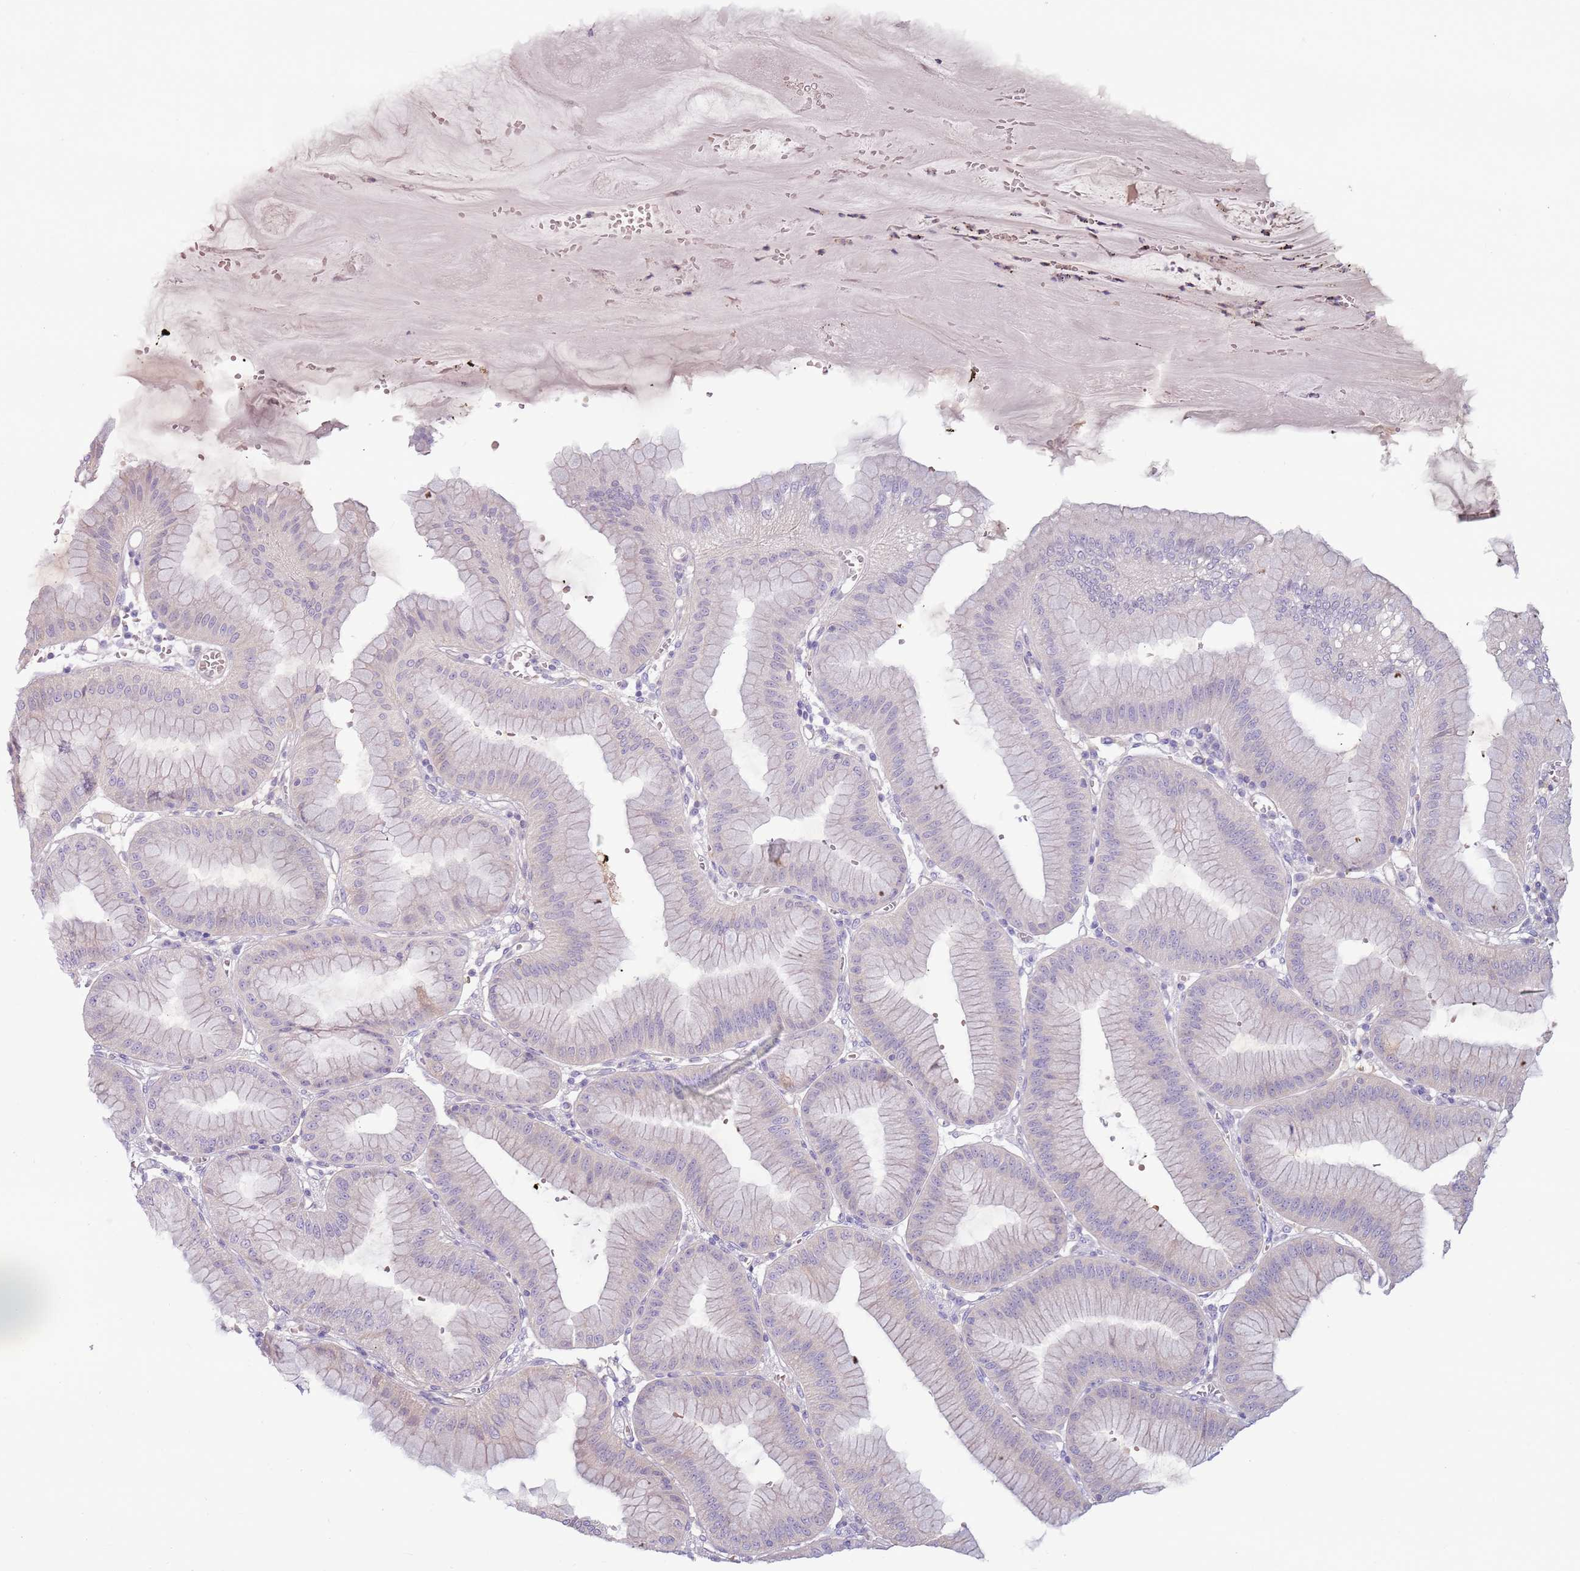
{"staining": {"intensity": "negative", "quantity": "none", "location": "none"}, "tissue": "stomach", "cell_type": "Glandular cells", "image_type": "normal", "snomed": [{"axis": "morphology", "description": "Normal tissue, NOS"}, {"axis": "topography", "description": "Stomach, lower"}], "caption": "Immunohistochemical staining of benign human stomach displays no significant positivity in glandular cells. Nuclei are stained in blue.", "gene": "ARHGAP5", "patient": {"sex": "male", "age": 71}}